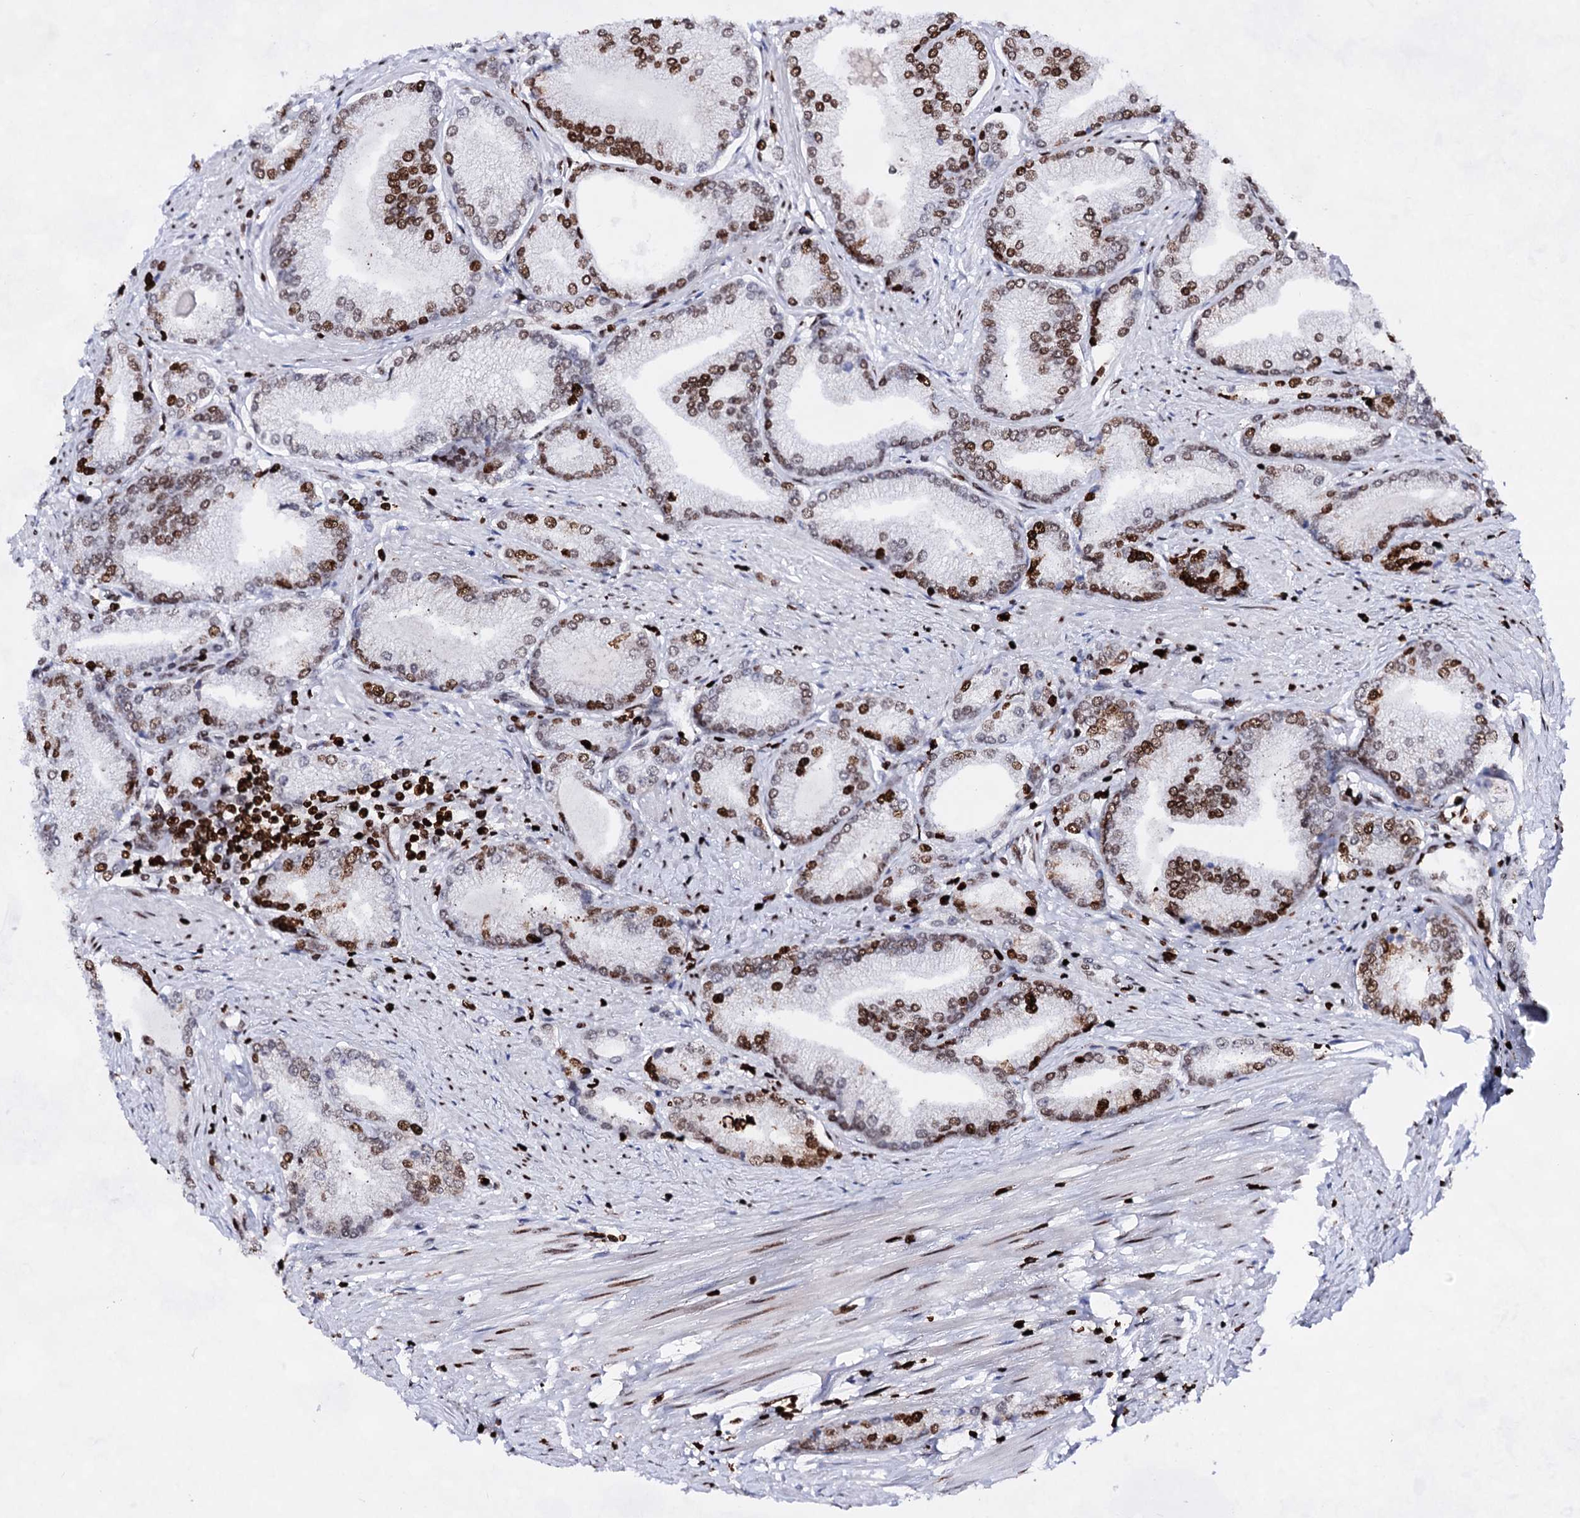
{"staining": {"intensity": "moderate", "quantity": "25%-75%", "location": "nuclear"}, "tissue": "prostate cancer", "cell_type": "Tumor cells", "image_type": "cancer", "snomed": [{"axis": "morphology", "description": "Adenocarcinoma, High grade"}, {"axis": "topography", "description": "Prostate"}], "caption": "Immunohistochemical staining of human prostate cancer (high-grade adenocarcinoma) exhibits medium levels of moderate nuclear staining in approximately 25%-75% of tumor cells.", "gene": "HMGB2", "patient": {"sex": "male", "age": 66}}